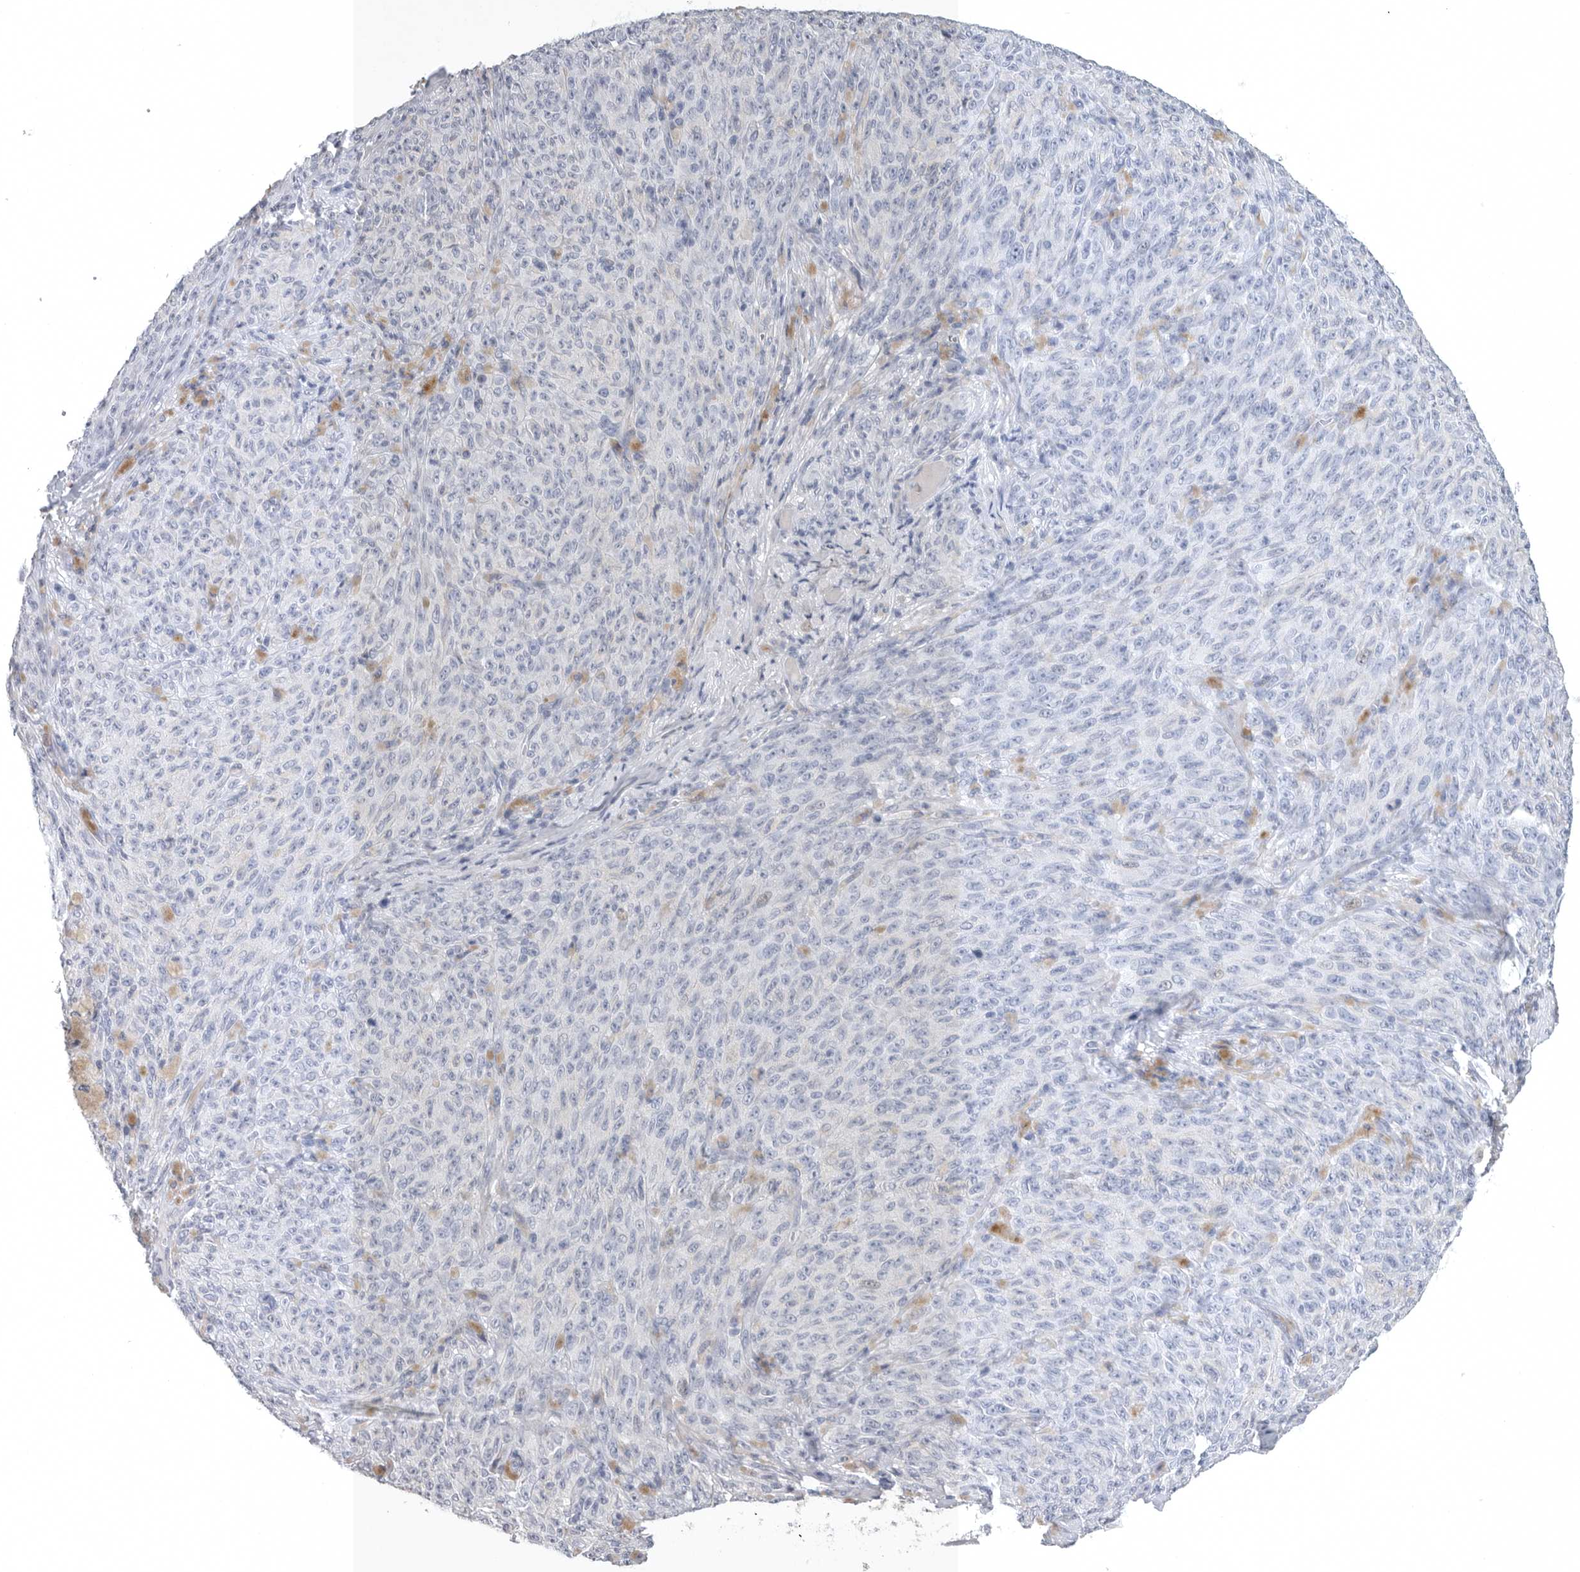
{"staining": {"intensity": "negative", "quantity": "none", "location": "none"}, "tissue": "melanoma", "cell_type": "Tumor cells", "image_type": "cancer", "snomed": [{"axis": "morphology", "description": "Malignant melanoma, NOS"}, {"axis": "topography", "description": "Skin"}], "caption": "Protein analysis of malignant melanoma shows no significant expression in tumor cells.", "gene": "TIMP1", "patient": {"sex": "female", "age": 82}}